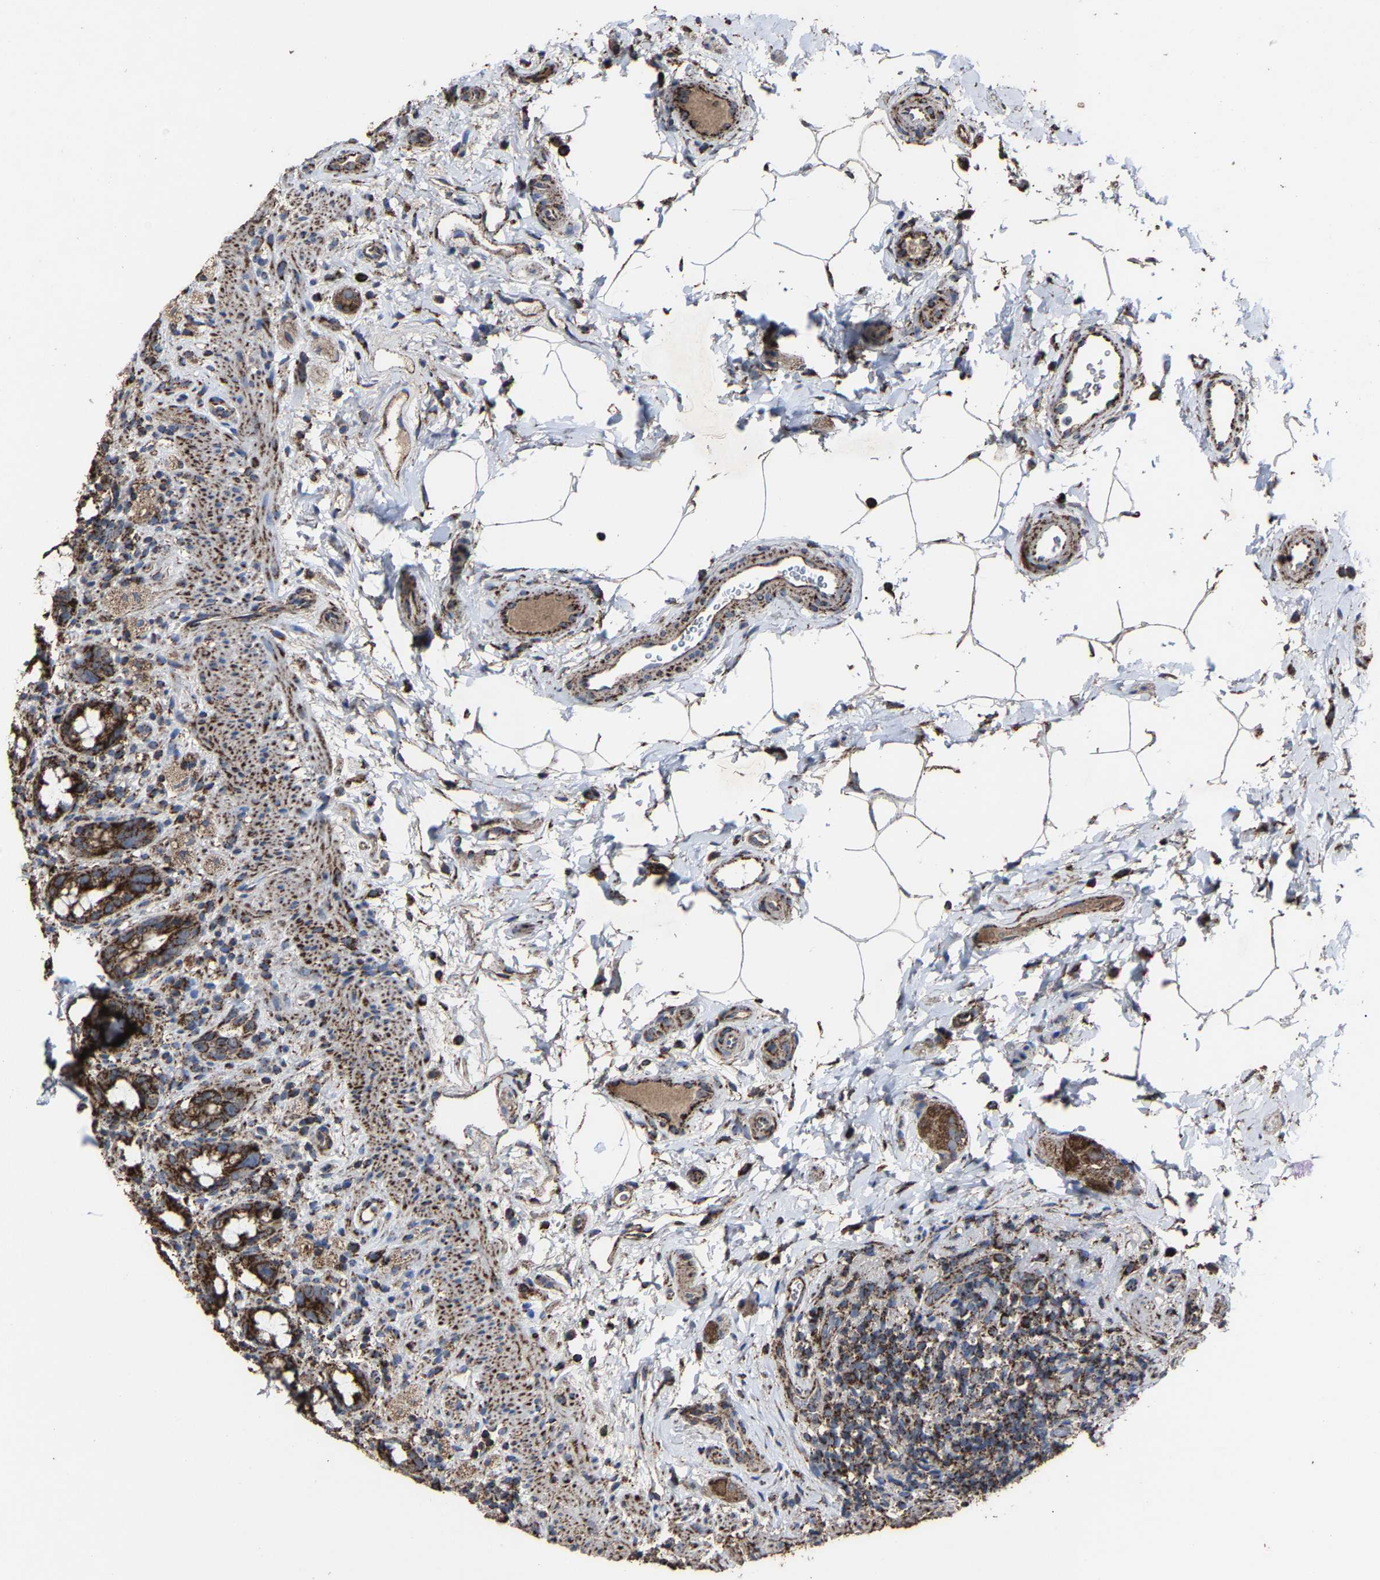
{"staining": {"intensity": "strong", "quantity": ">75%", "location": "cytoplasmic/membranous"}, "tissue": "rectum", "cell_type": "Glandular cells", "image_type": "normal", "snomed": [{"axis": "morphology", "description": "Normal tissue, NOS"}, {"axis": "topography", "description": "Rectum"}], "caption": "A high-resolution photomicrograph shows IHC staining of benign rectum, which reveals strong cytoplasmic/membranous positivity in approximately >75% of glandular cells.", "gene": "NDUFV3", "patient": {"sex": "male", "age": 44}}